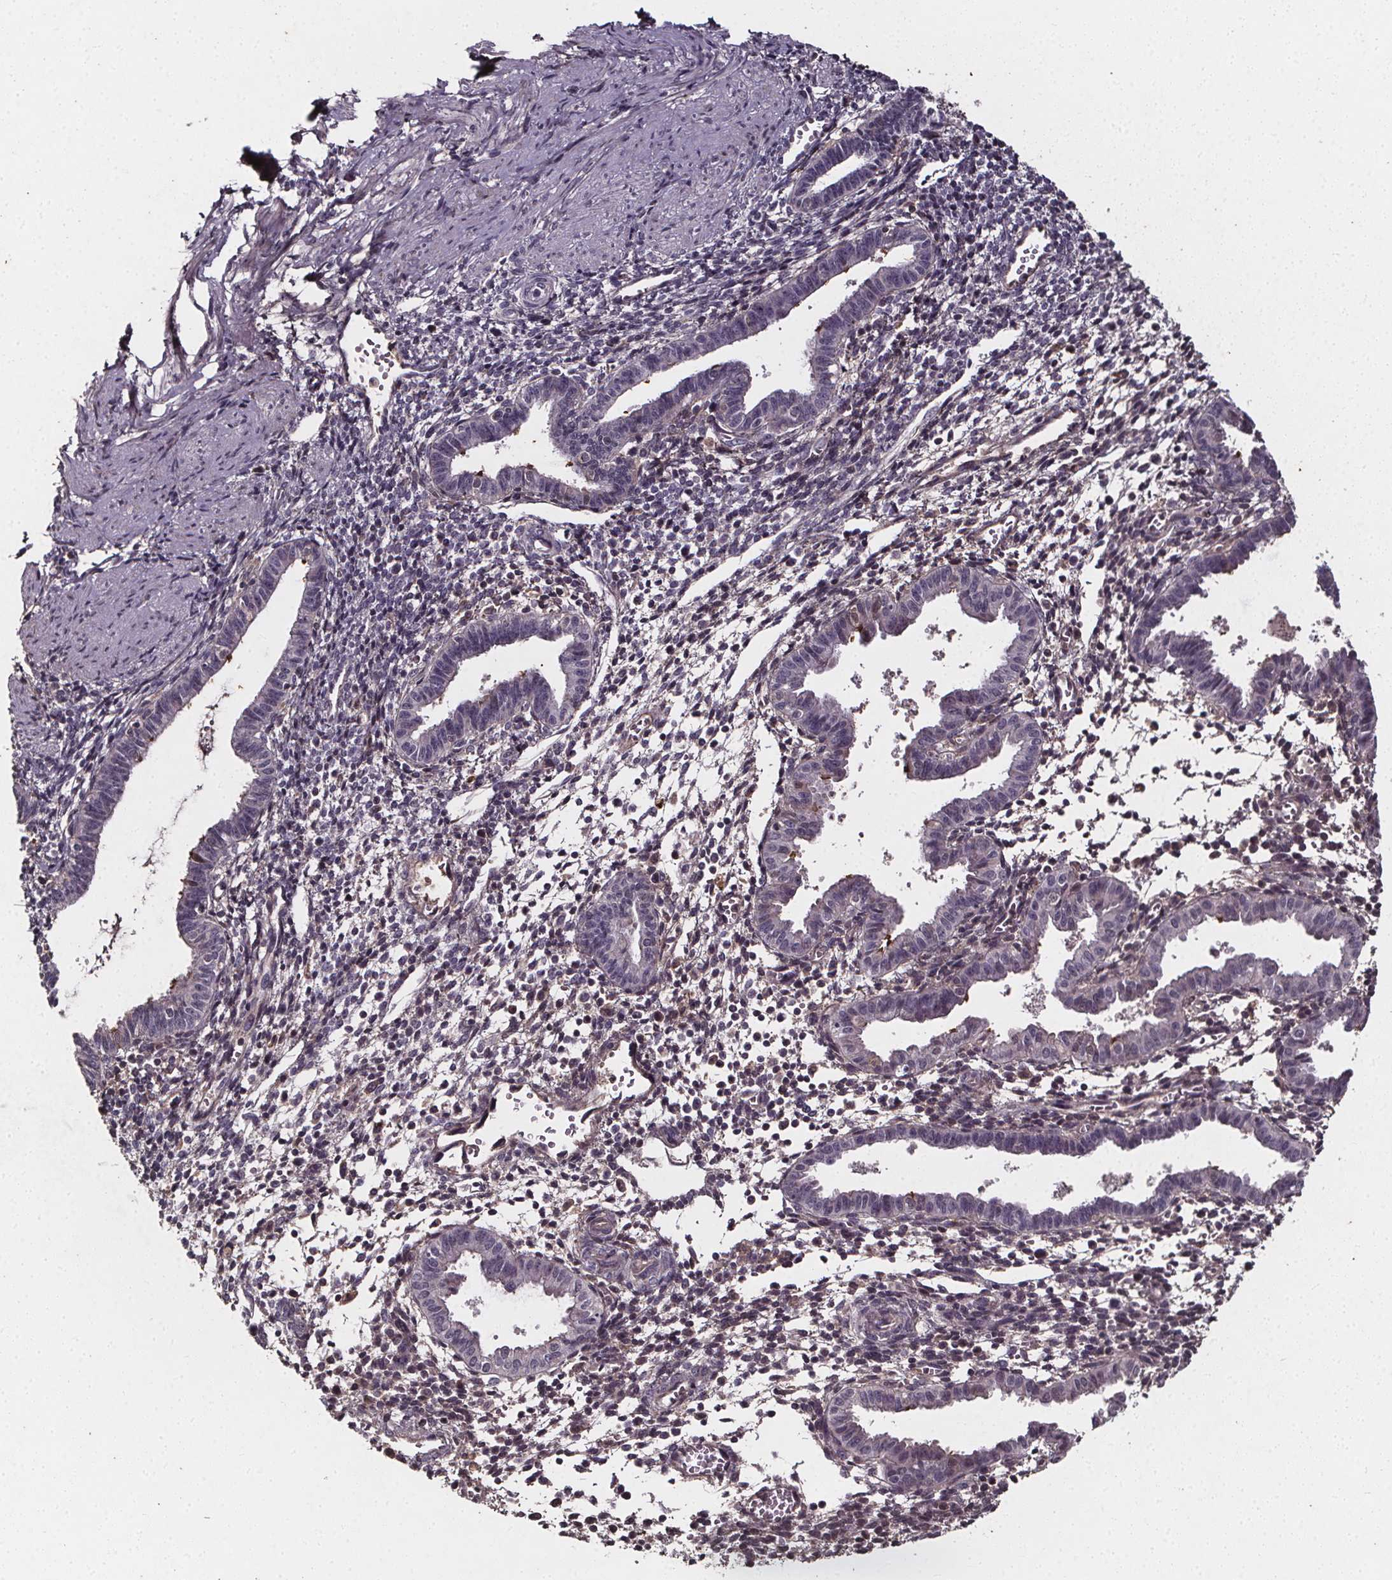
{"staining": {"intensity": "negative", "quantity": "none", "location": "none"}, "tissue": "endometrium", "cell_type": "Cells in endometrial stroma", "image_type": "normal", "snomed": [{"axis": "morphology", "description": "Normal tissue, NOS"}, {"axis": "topography", "description": "Endometrium"}], "caption": "IHC of unremarkable human endometrium shows no expression in cells in endometrial stroma.", "gene": "SPAG8", "patient": {"sex": "female", "age": 37}}